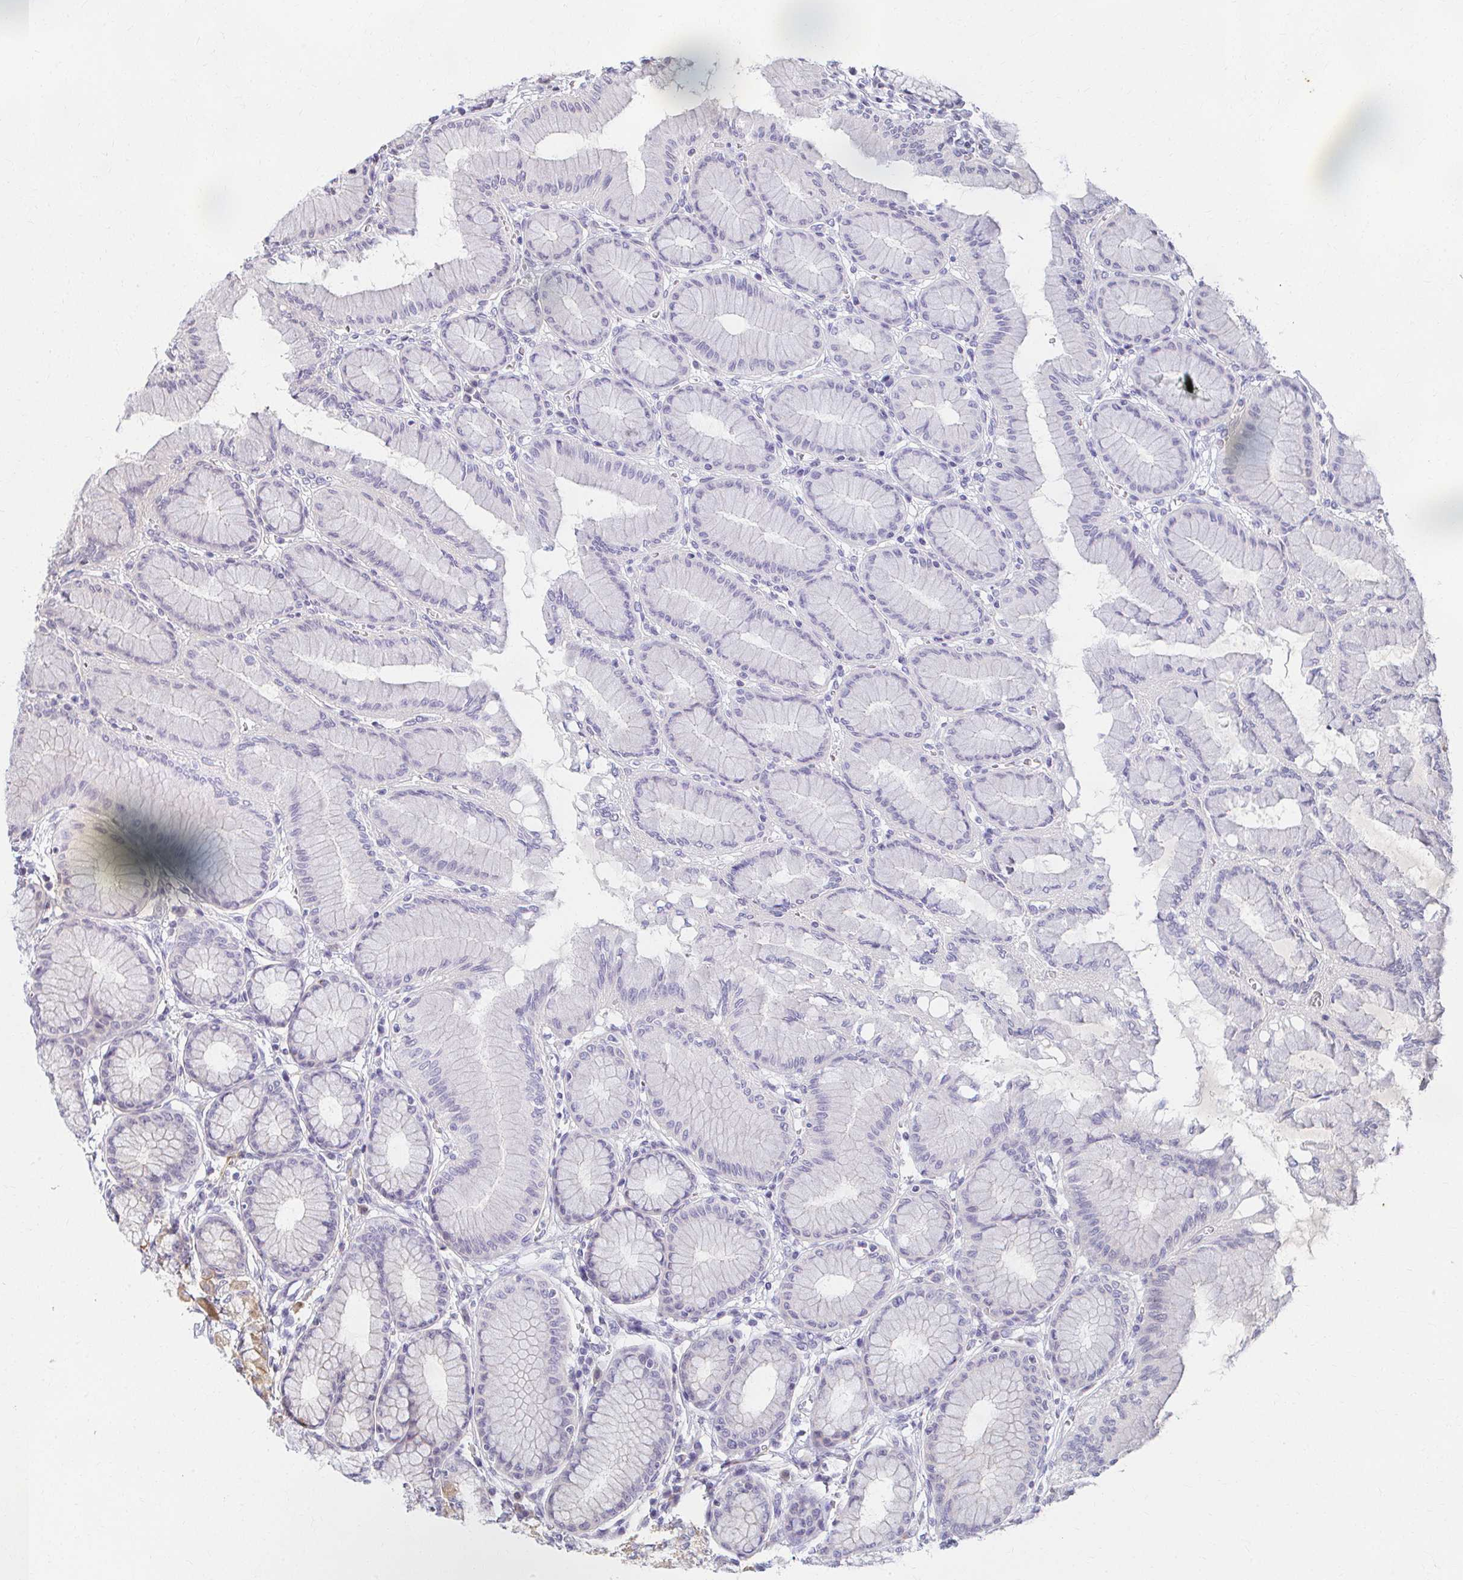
{"staining": {"intensity": "weak", "quantity": "<25%", "location": "cytoplasmic/membranous"}, "tissue": "stomach", "cell_type": "Glandular cells", "image_type": "normal", "snomed": [{"axis": "morphology", "description": "Normal tissue, NOS"}, {"axis": "topography", "description": "Stomach"}, {"axis": "topography", "description": "Stomach, lower"}], "caption": "IHC photomicrograph of benign stomach: stomach stained with DAB displays no significant protein expression in glandular cells.", "gene": "ANK3", "patient": {"sex": "male", "age": 76}}